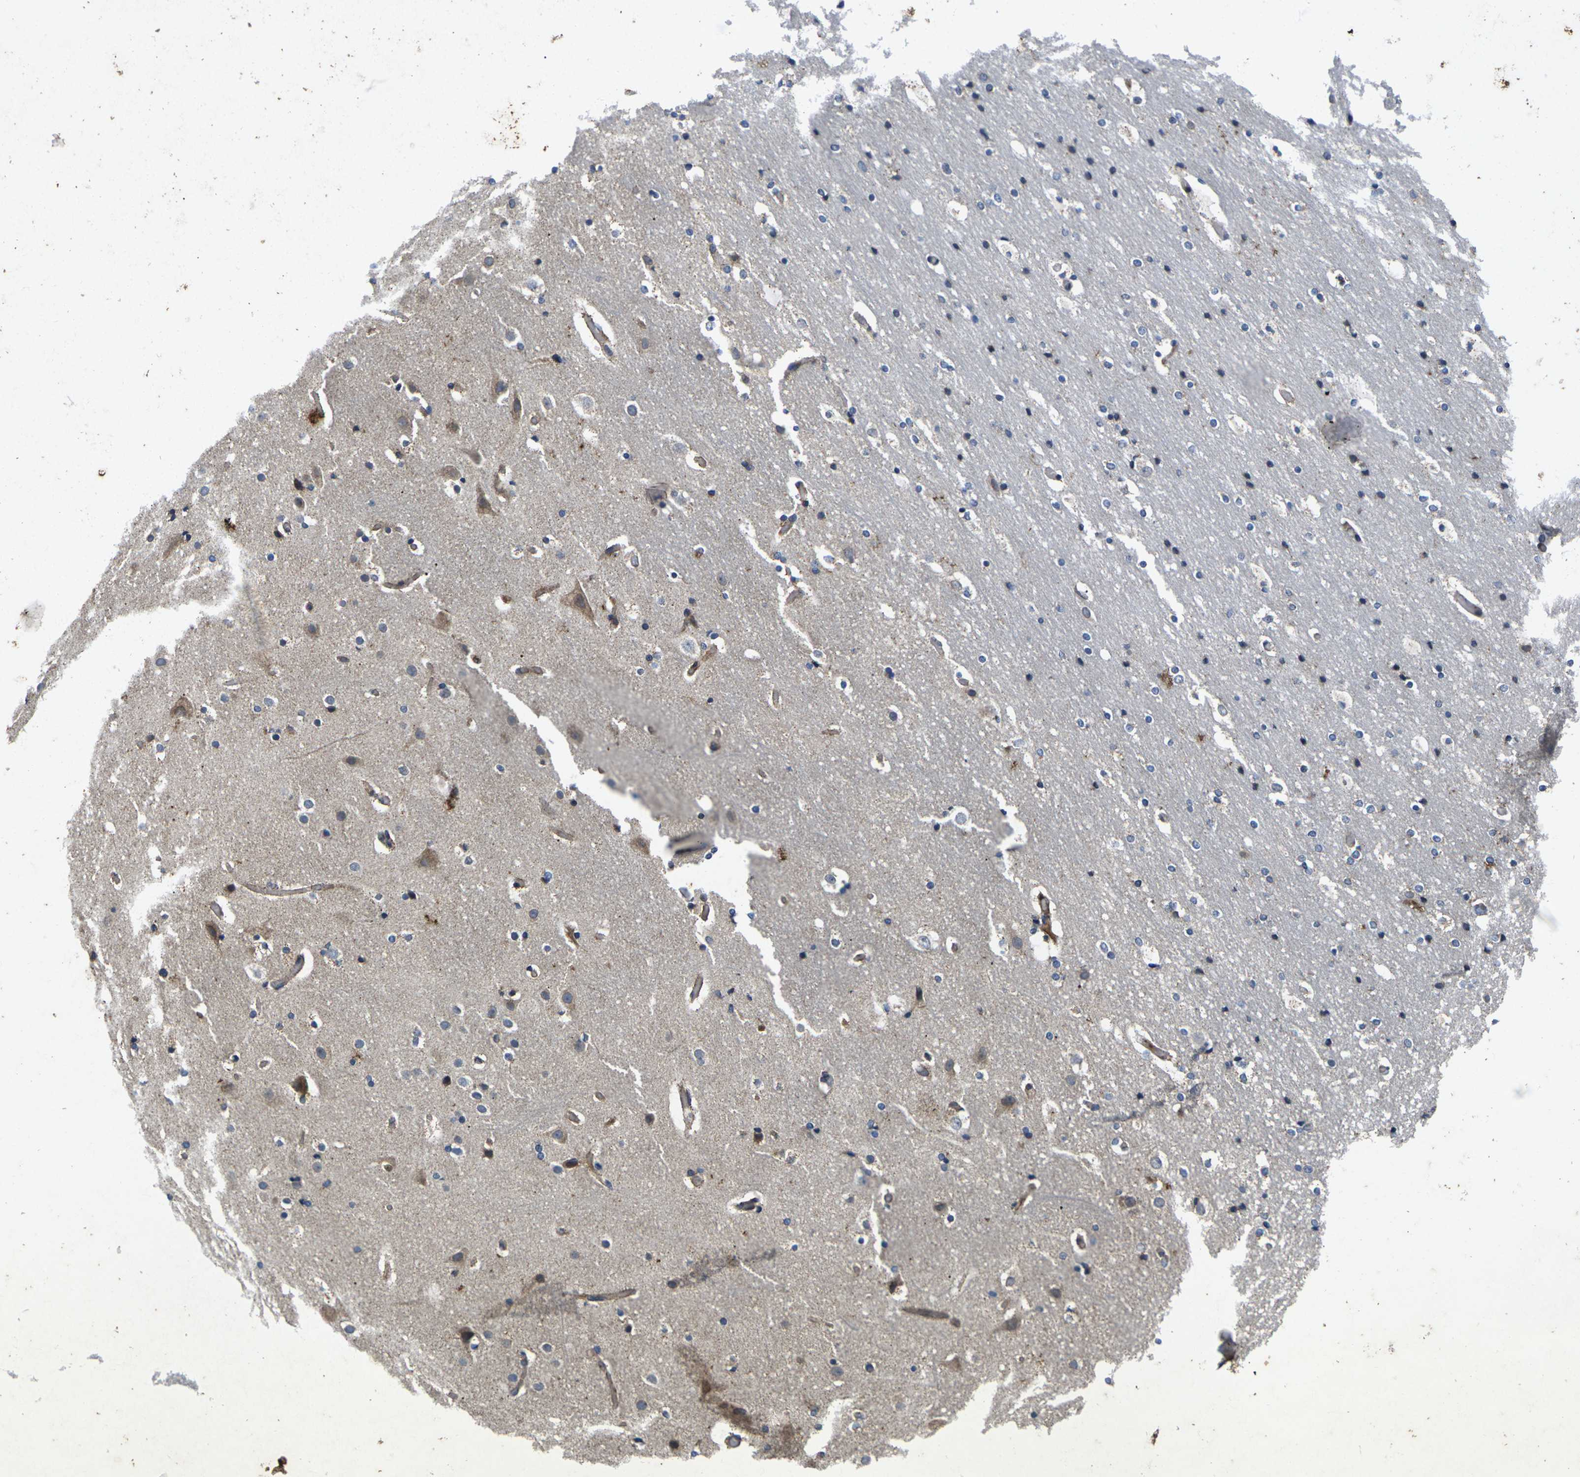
{"staining": {"intensity": "negative", "quantity": "none", "location": "none"}, "tissue": "cerebral cortex", "cell_type": "Endothelial cells", "image_type": "normal", "snomed": [{"axis": "morphology", "description": "Normal tissue, NOS"}, {"axis": "topography", "description": "Cerebral cortex"}], "caption": "DAB (3,3'-diaminobenzidine) immunohistochemical staining of benign human cerebral cortex shows no significant staining in endothelial cells.", "gene": "KIF1B", "patient": {"sex": "male", "age": 57}}